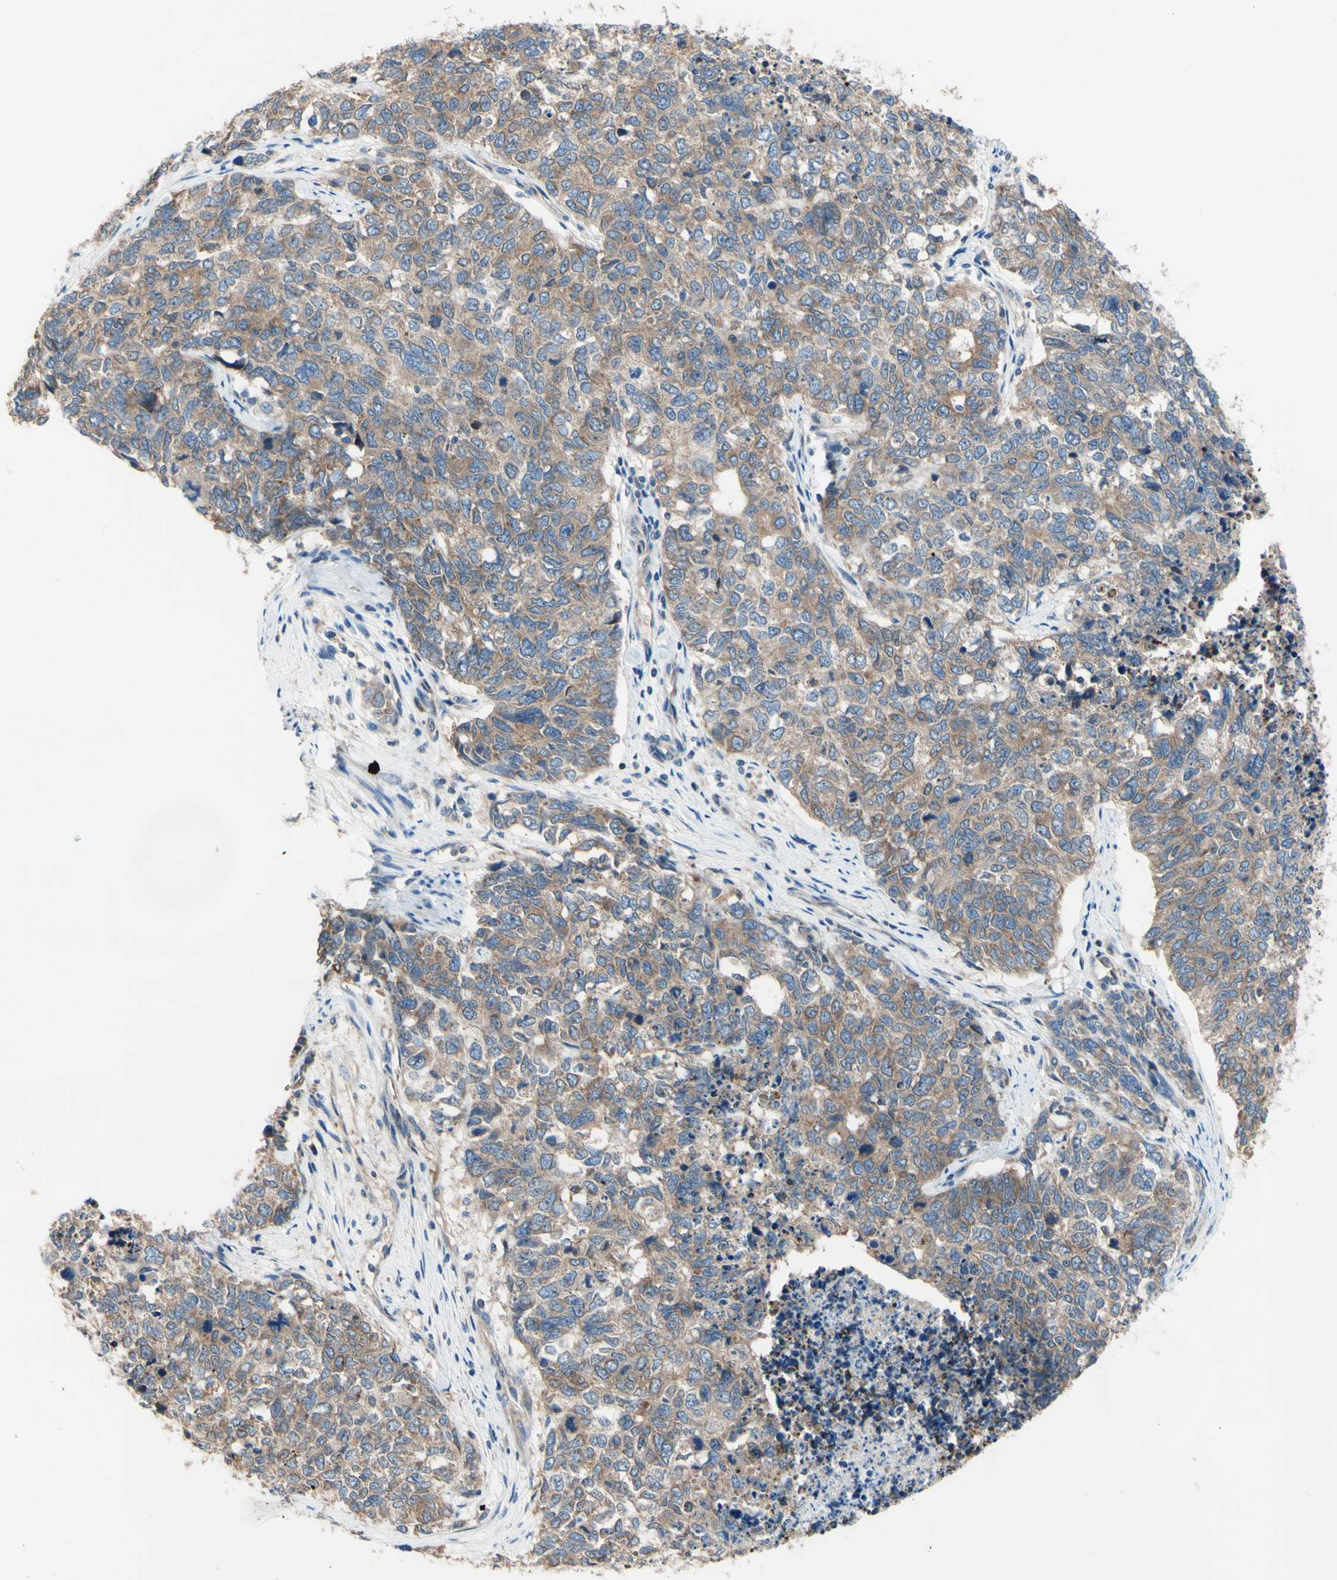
{"staining": {"intensity": "weak", "quantity": ">75%", "location": "cytoplasmic/membranous"}, "tissue": "cervical cancer", "cell_type": "Tumor cells", "image_type": "cancer", "snomed": [{"axis": "morphology", "description": "Squamous cell carcinoma, NOS"}, {"axis": "topography", "description": "Cervix"}], "caption": "Tumor cells show low levels of weak cytoplasmic/membranous staining in approximately >75% of cells in human cervical squamous cell carcinoma.", "gene": "USP9X", "patient": {"sex": "female", "age": 63}}